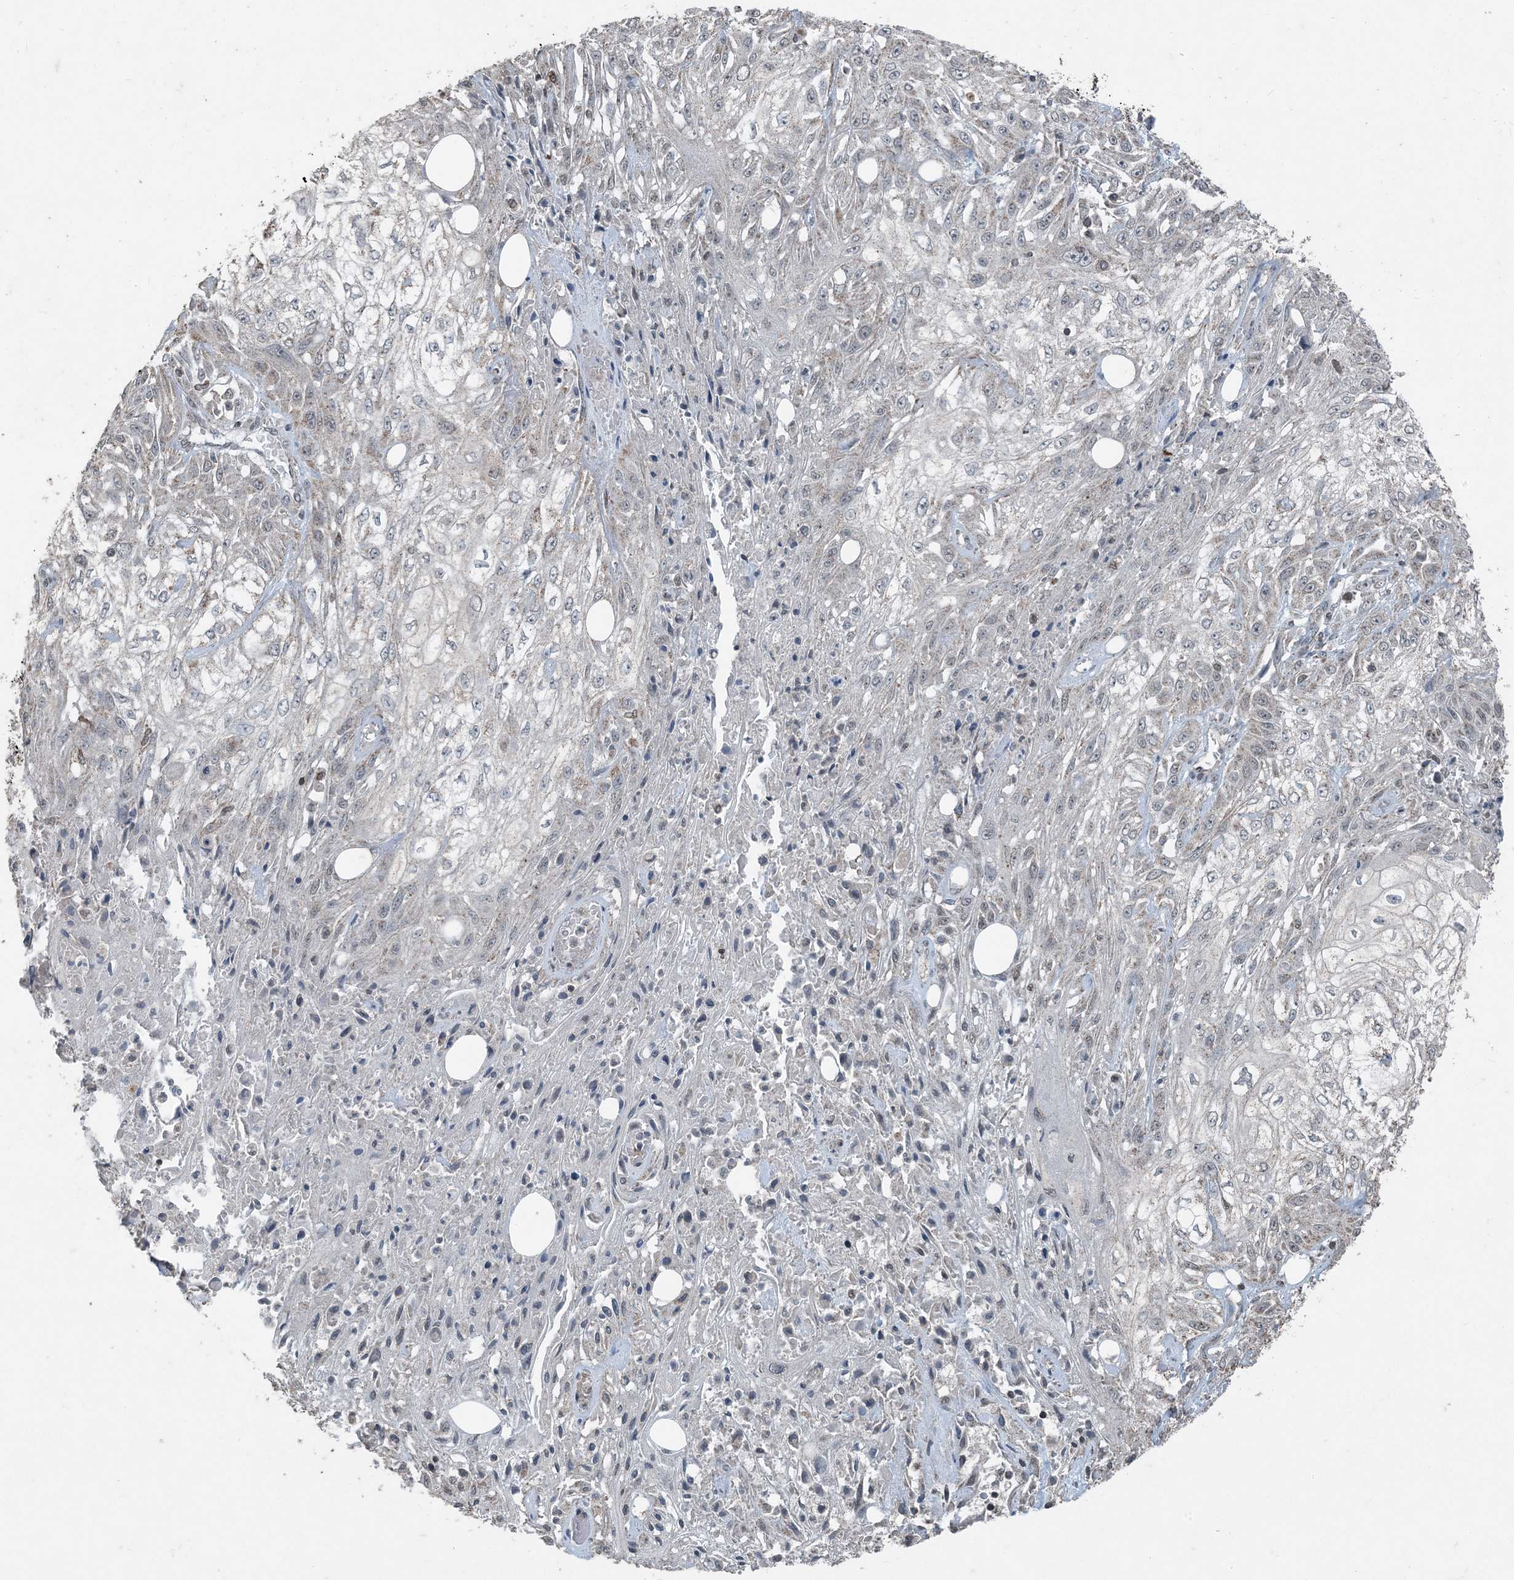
{"staining": {"intensity": "negative", "quantity": "none", "location": "none"}, "tissue": "skin cancer", "cell_type": "Tumor cells", "image_type": "cancer", "snomed": [{"axis": "morphology", "description": "Squamous cell carcinoma, NOS"}, {"axis": "morphology", "description": "Squamous cell carcinoma, metastatic, NOS"}, {"axis": "topography", "description": "Skin"}, {"axis": "topography", "description": "Lymph node"}], "caption": "There is no significant positivity in tumor cells of skin cancer (metastatic squamous cell carcinoma).", "gene": "GNL1", "patient": {"sex": "male", "age": 75}}